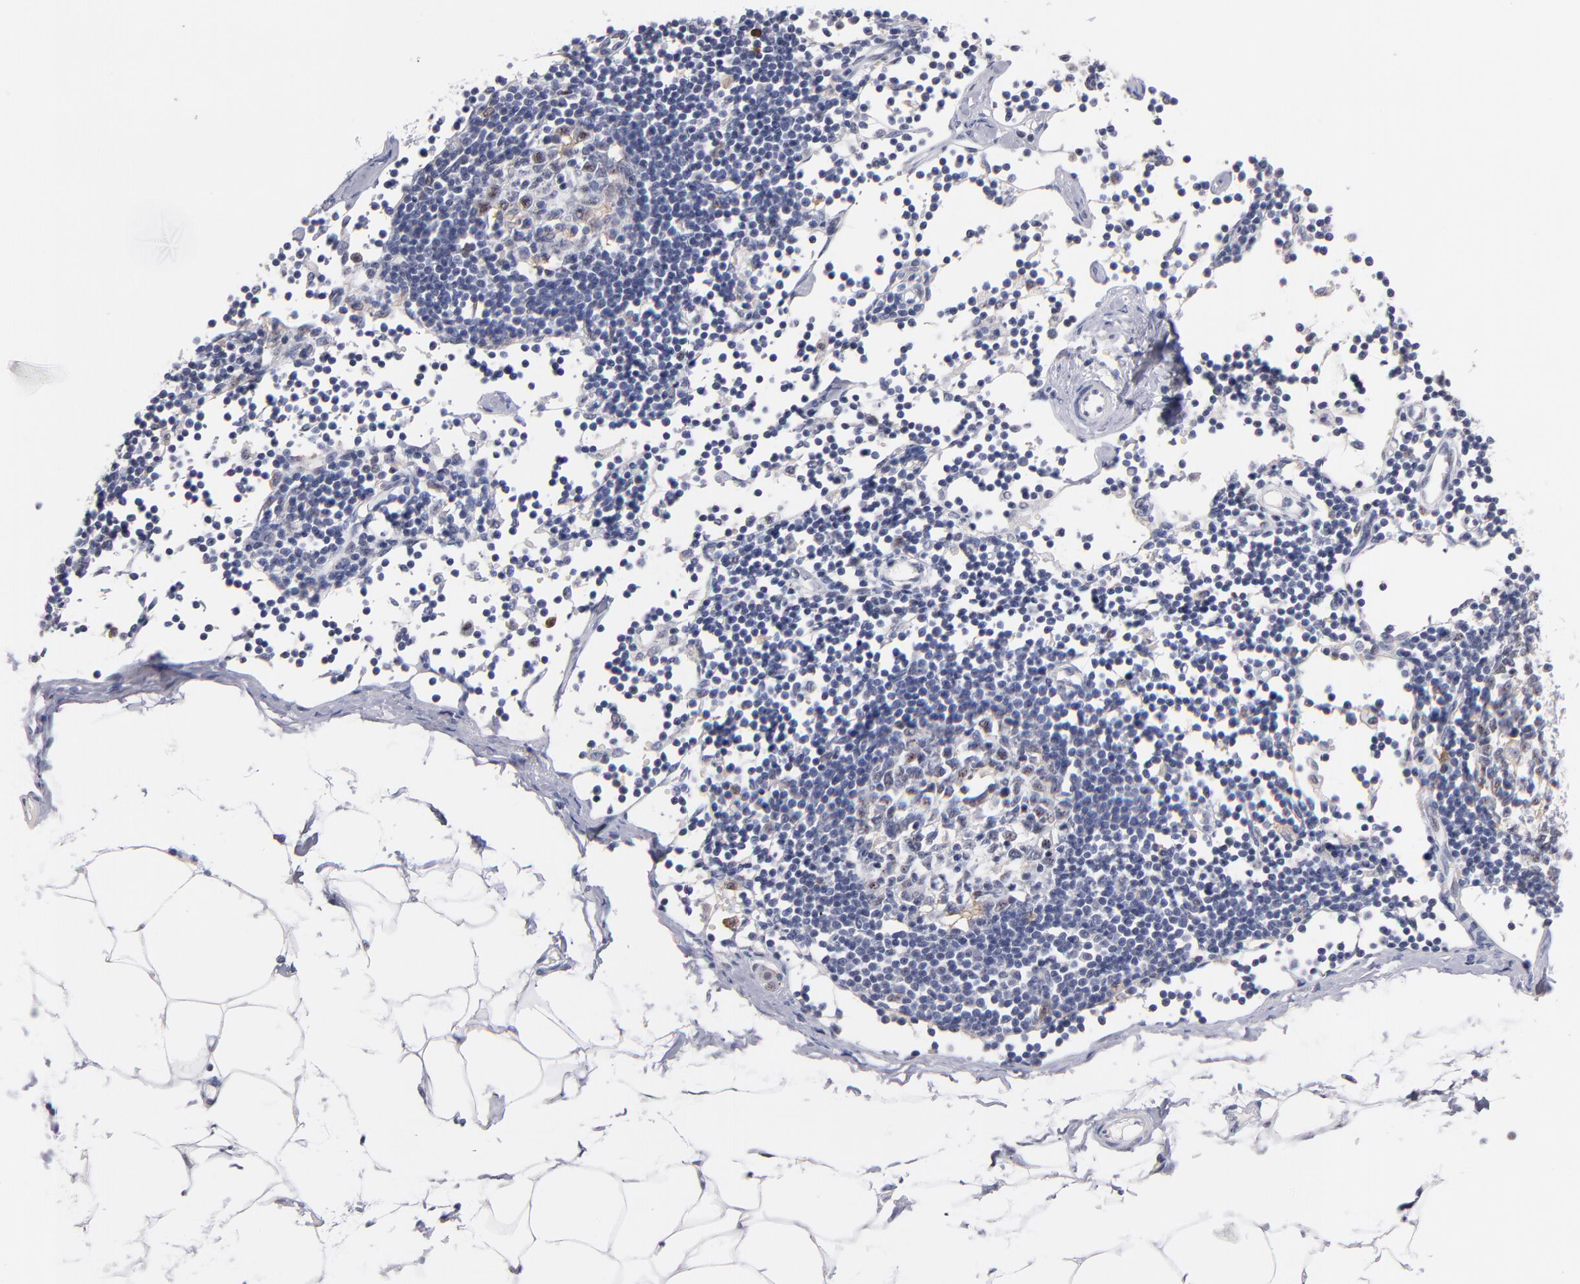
{"staining": {"intensity": "negative", "quantity": "none", "location": "none"}, "tissue": "adipose tissue", "cell_type": "Adipocytes", "image_type": "normal", "snomed": [{"axis": "morphology", "description": "Normal tissue, NOS"}, {"axis": "morphology", "description": "Adenocarcinoma, NOS"}, {"axis": "topography", "description": "Colon"}, {"axis": "topography", "description": "Peripheral nerve tissue"}], "caption": "A high-resolution micrograph shows immunohistochemistry staining of normal adipose tissue, which shows no significant positivity in adipocytes. (Brightfield microscopy of DAB immunohistochemistry (IHC) at high magnification).", "gene": "RAF1", "patient": {"sex": "male", "age": 14}}